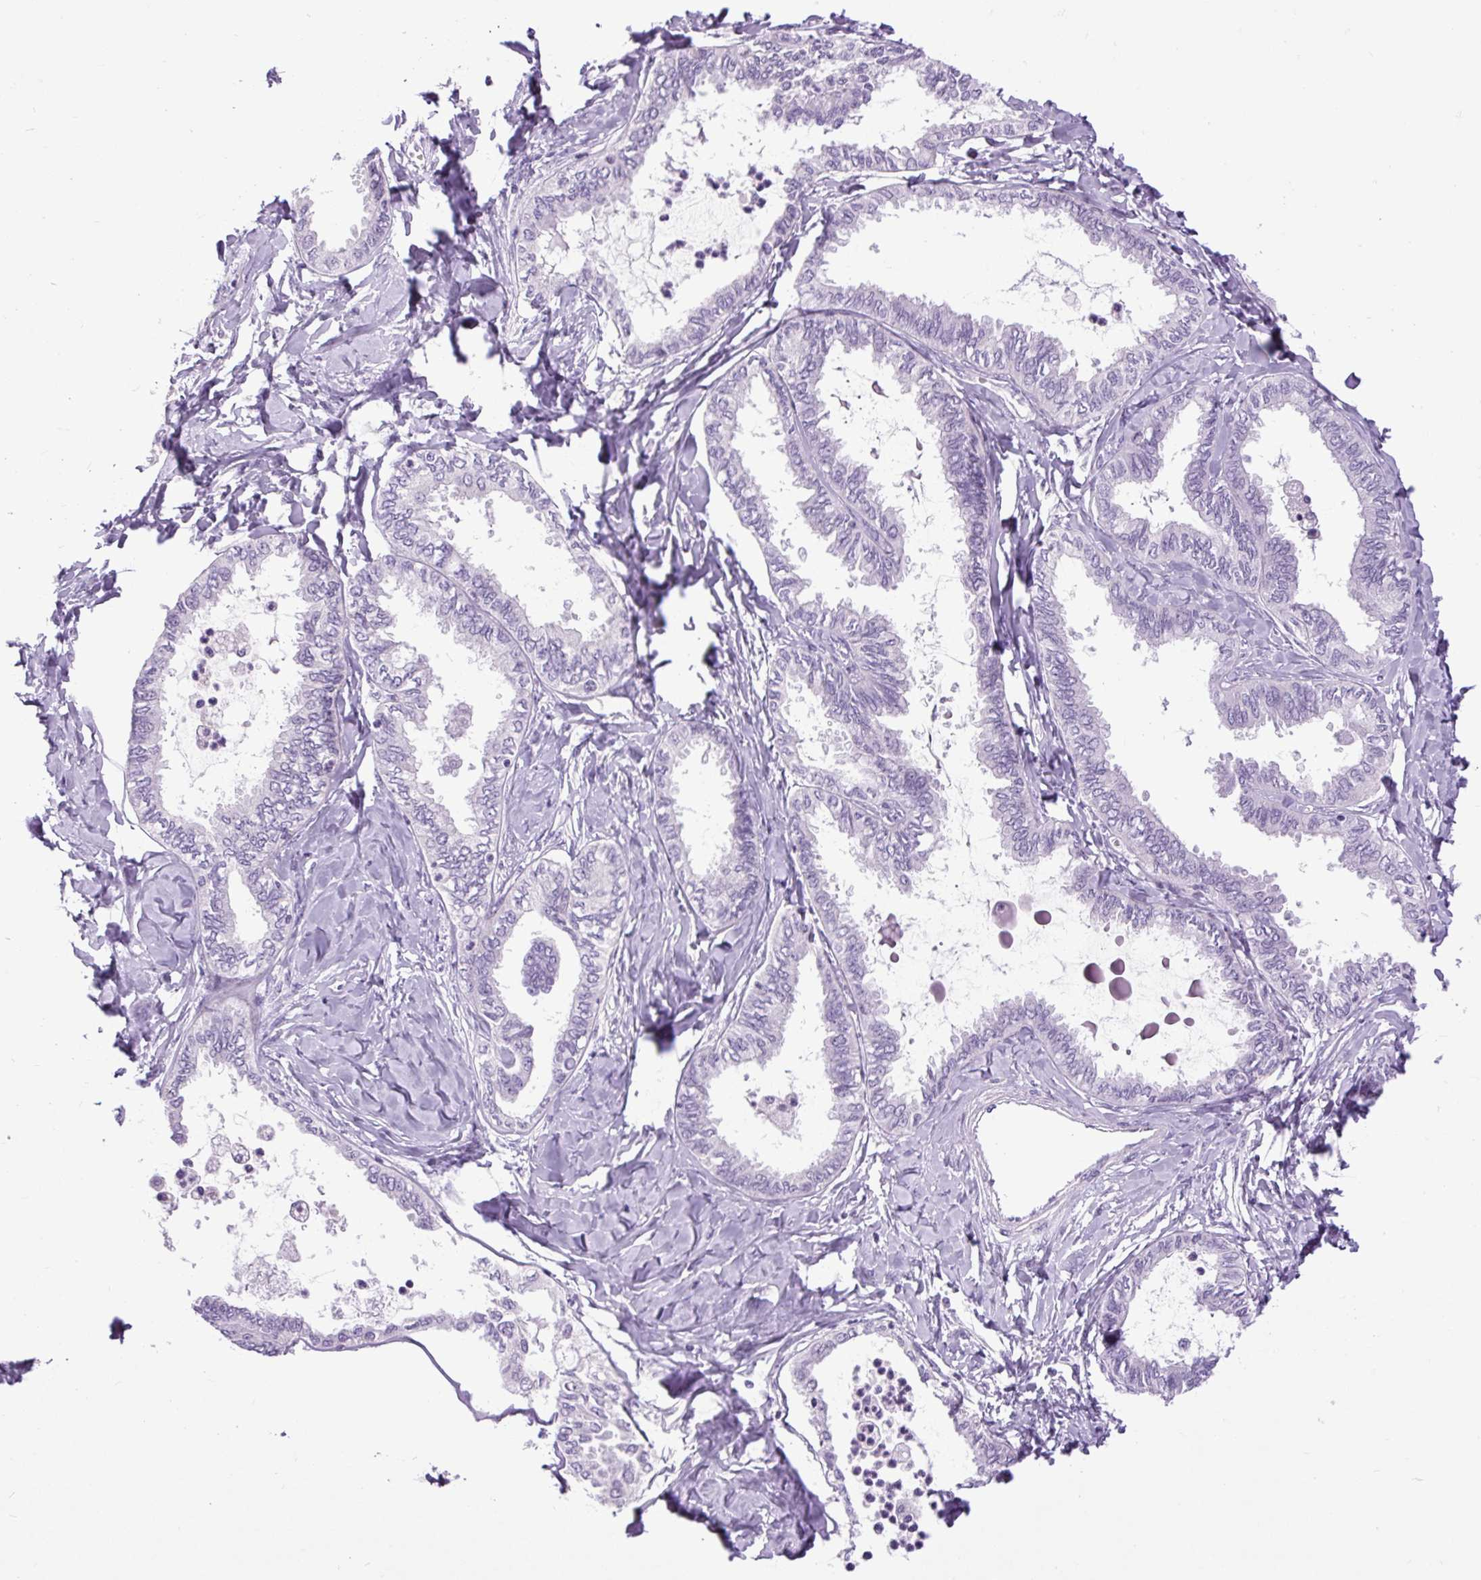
{"staining": {"intensity": "negative", "quantity": "none", "location": "none"}, "tissue": "ovarian cancer", "cell_type": "Tumor cells", "image_type": "cancer", "snomed": [{"axis": "morphology", "description": "Carcinoma, endometroid"}, {"axis": "topography", "description": "Ovary"}], "caption": "Tumor cells are negative for protein expression in human ovarian cancer (endometroid carcinoma).", "gene": "FABP7", "patient": {"sex": "female", "age": 70}}